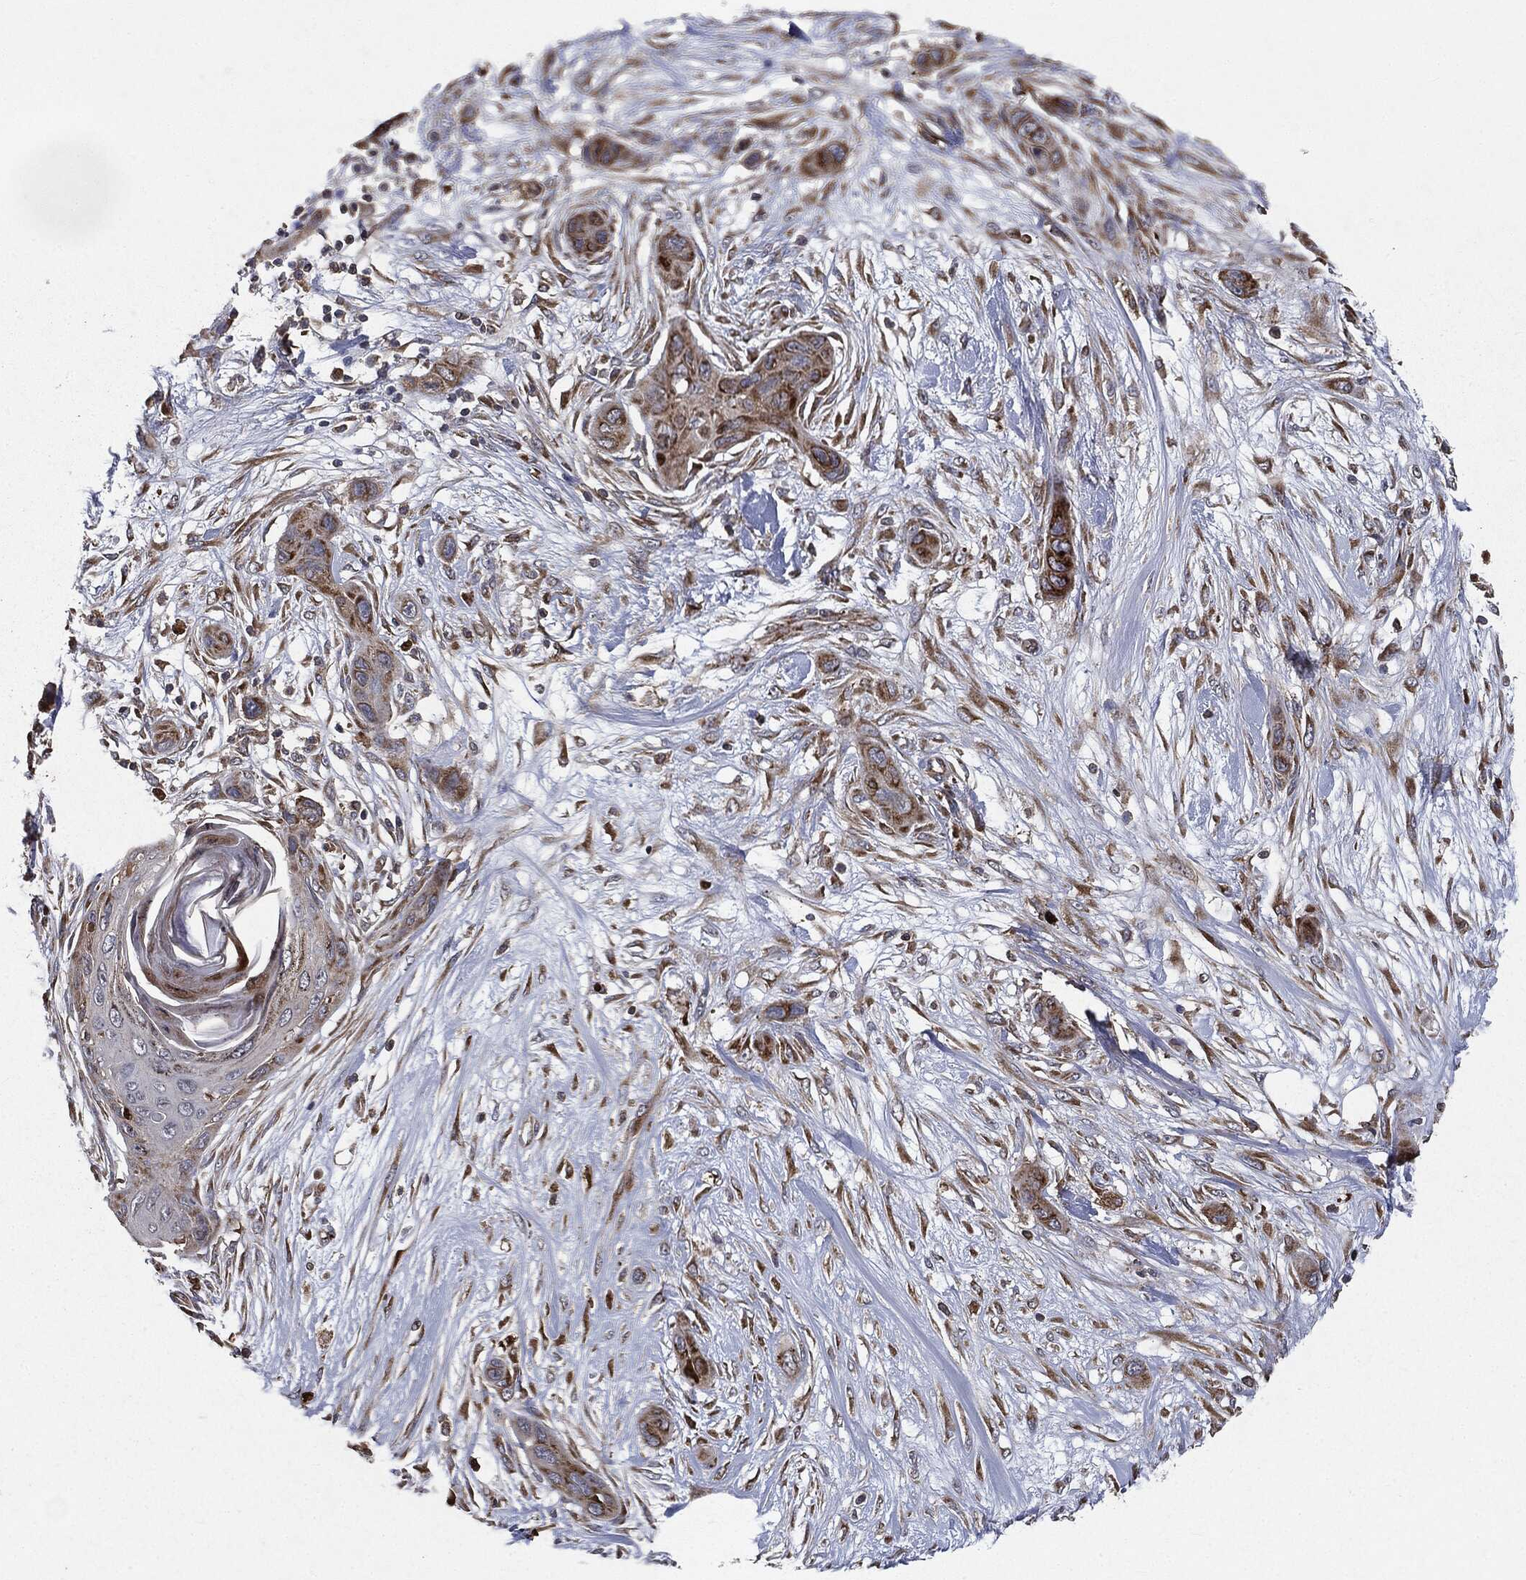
{"staining": {"intensity": "strong", "quantity": ">75%", "location": "cytoplasmic/membranous"}, "tissue": "skin cancer", "cell_type": "Tumor cells", "image_type": "cancer", "snomed": [{"axis": "morphology", "description": "Squamous cell carcinoma, NOS"}, {"axis": "topography", "description": "Skin"}], "caption": "A high-resolution micrograph shows immunohistochemistry staining of squamous cell carcinoma (skin), which demonstrates strong cytoplasmic/membranous expression in about >75% of tumor cells.", "gene": "PLOD3", "patient": {"sex": "male", "age": 79}}